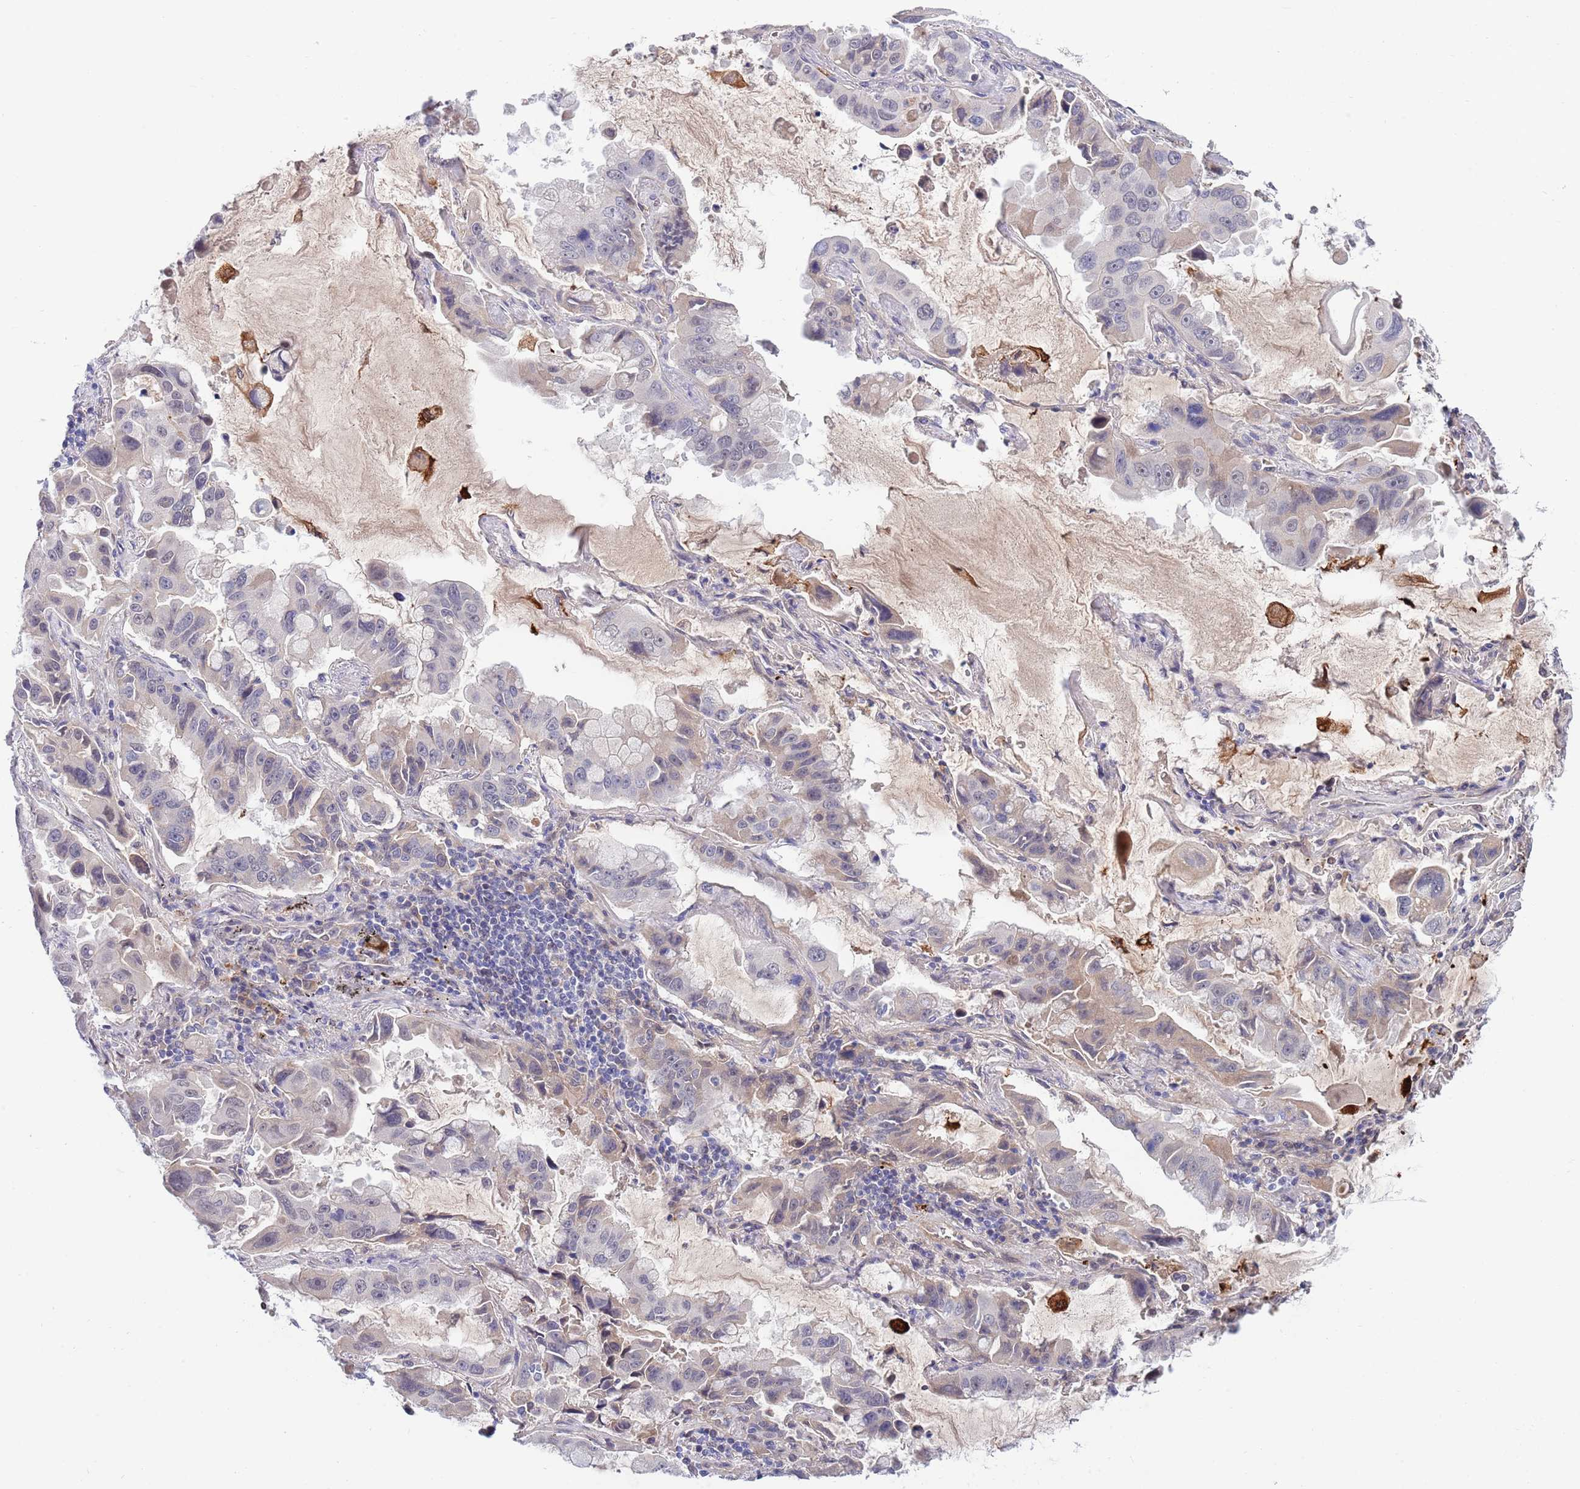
{"staining": {"intensity": "weak", "quantity": "<25%", "location": "cytoplasmic/membranous"}, "tissue": "lung cancer", "cell_type": "Tumor cells", "image_type": "cancer", "snomed": [{"axis": "morphology", "description": "Adenocarcinoma, NOS"}, {"axis": "topography", "description": "Lung"}], "caption": "A high-resolution histopathology image shows immunohistochemistry (IHC) staining of lung cancer (adenocarcinoma), which reveals no significant staining in tumor cells.", "gene": "NLRP6", "patient": {"sex": "male", "age": 64}}